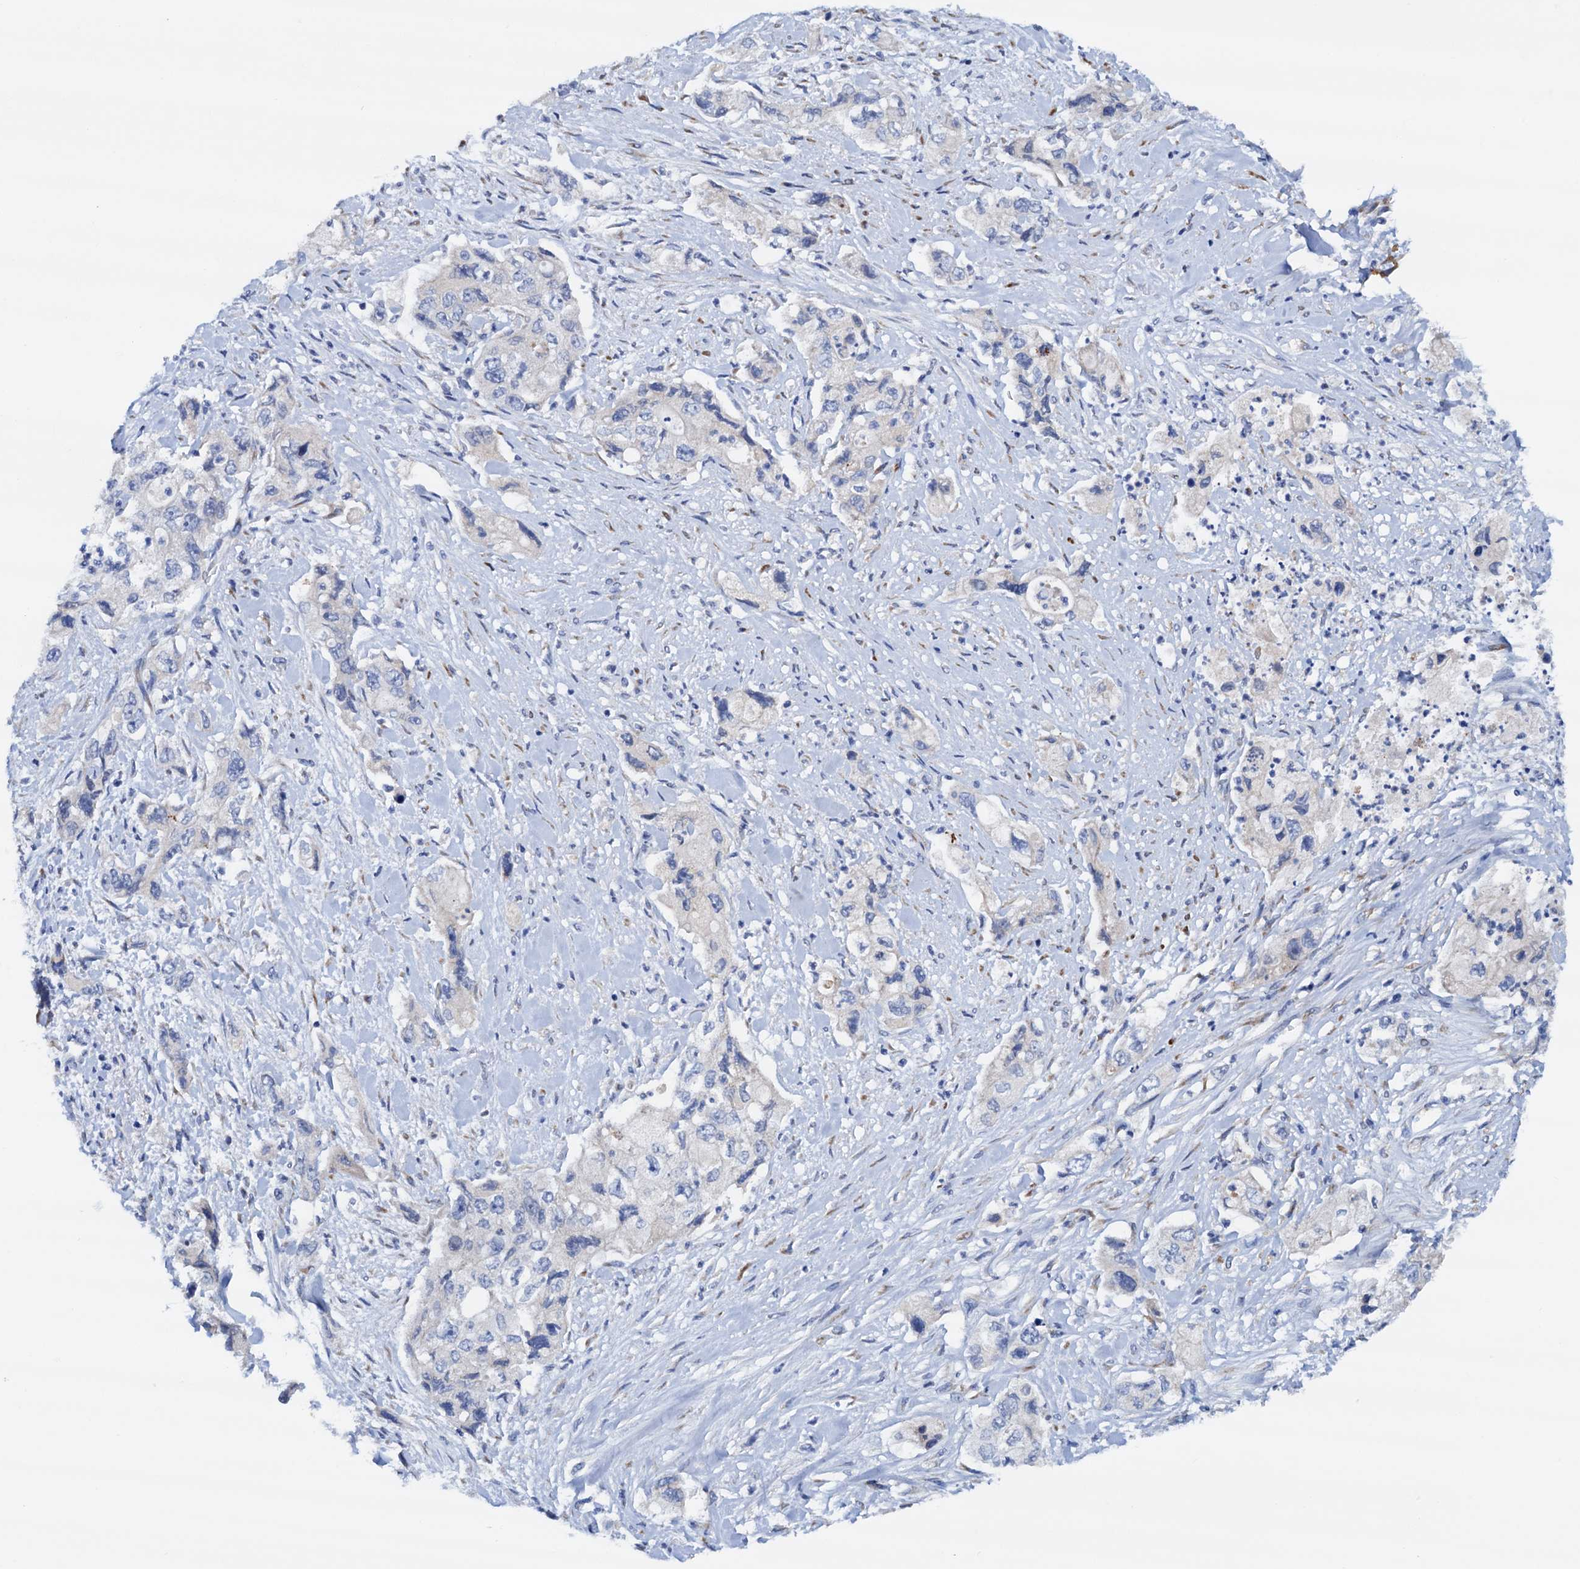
{"staining": {"intensity": "negative", "quantity": "none", "location": "none"}, "tissue": "pancreatic cancer", "cell_type": "Tumor cells", "image_type": "cancer", "snomed": [{"axis": "morphology", "description": "Adenocarcinoma, NOS"}, {"axis": "topography", "description": "Pancreas"}], "caption": "High power microscopy histopathology image of an IHC histopathology image of pancreatic cancer (adenocarcinoma), revealing no significant staining in tumor cells.", "gene": "RASSF9", "patient": {"sex": "female", "age": 73}}